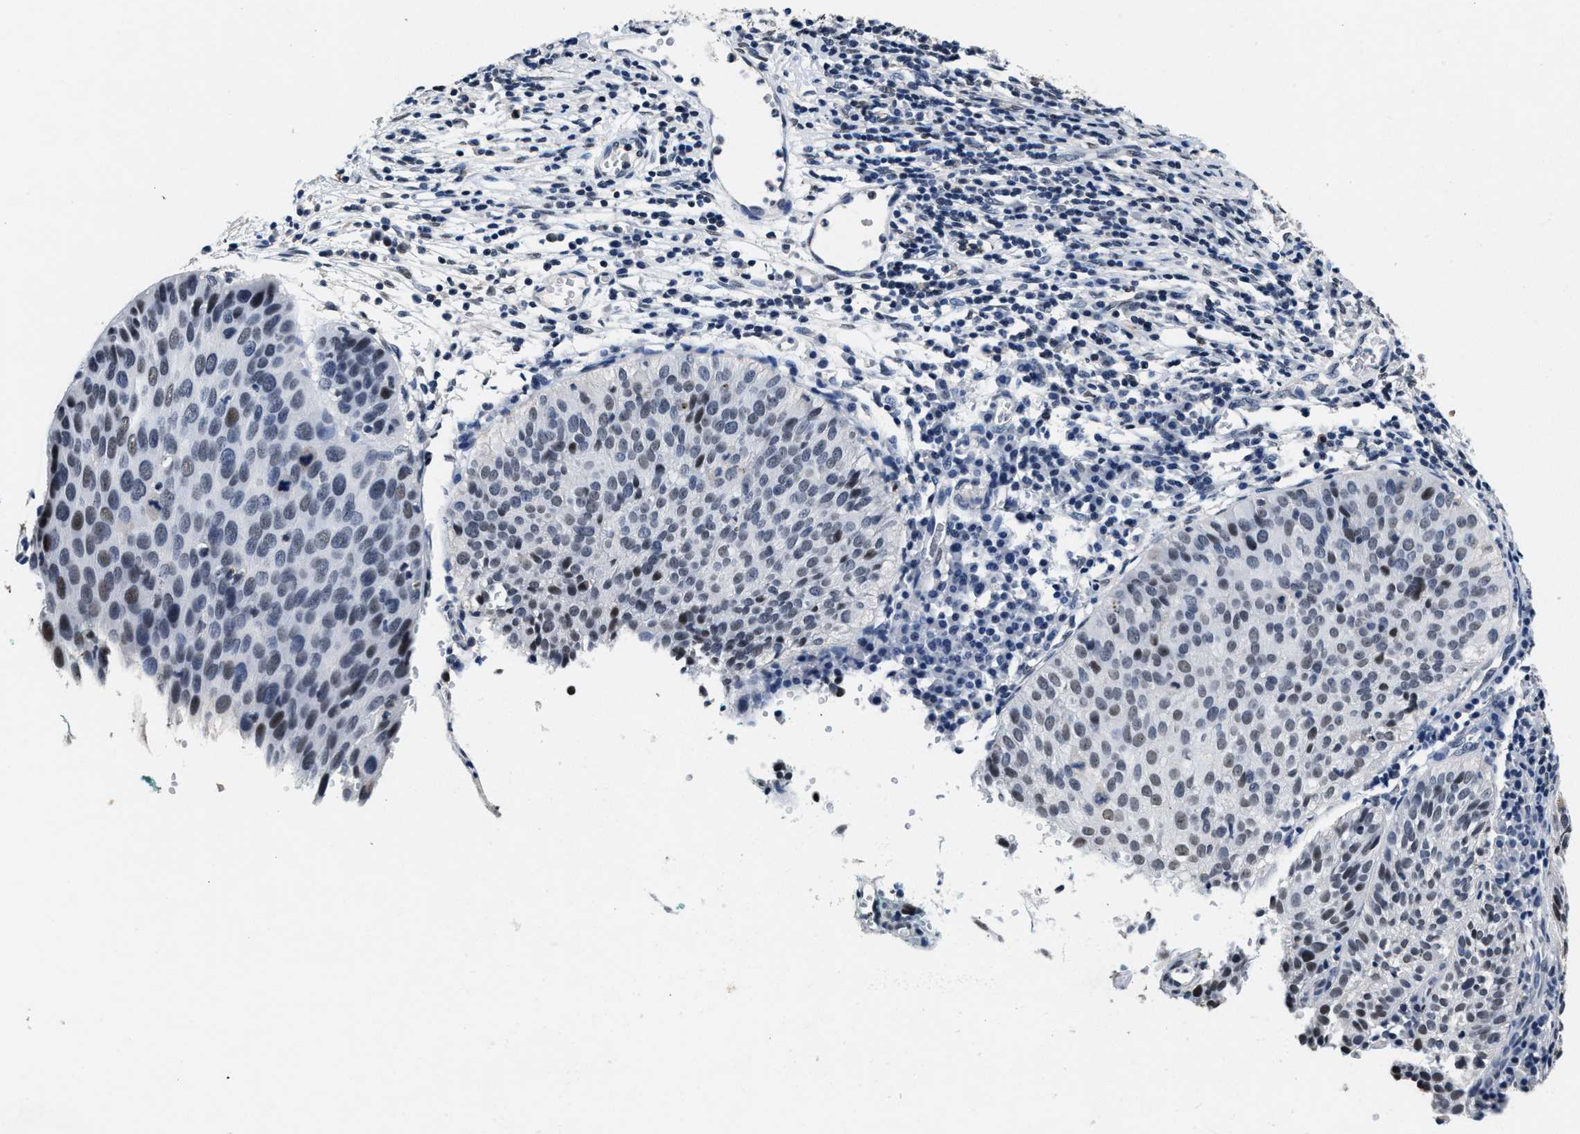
{"staining": {"intensity": "weak", "quantity": "<25%", "location": "nuclear"}, "tissue": "cervical cancer", "cell_type": "Tumor cells", "image_type": "cancer", "snomed": [{"axis": "morphology", "description": "Squamous cell carcinoma, NOS"}, {"axis": "topography", "description": "Cervix"}], "caption": "This is a photomicrograph of immunohistochemistry (IHC) staining of squamous cell carcinoma (cervical), which shows no expression in tumor cells.", "gene": "SUPT16H", "patient": {"sex": "female", "age": 38}}